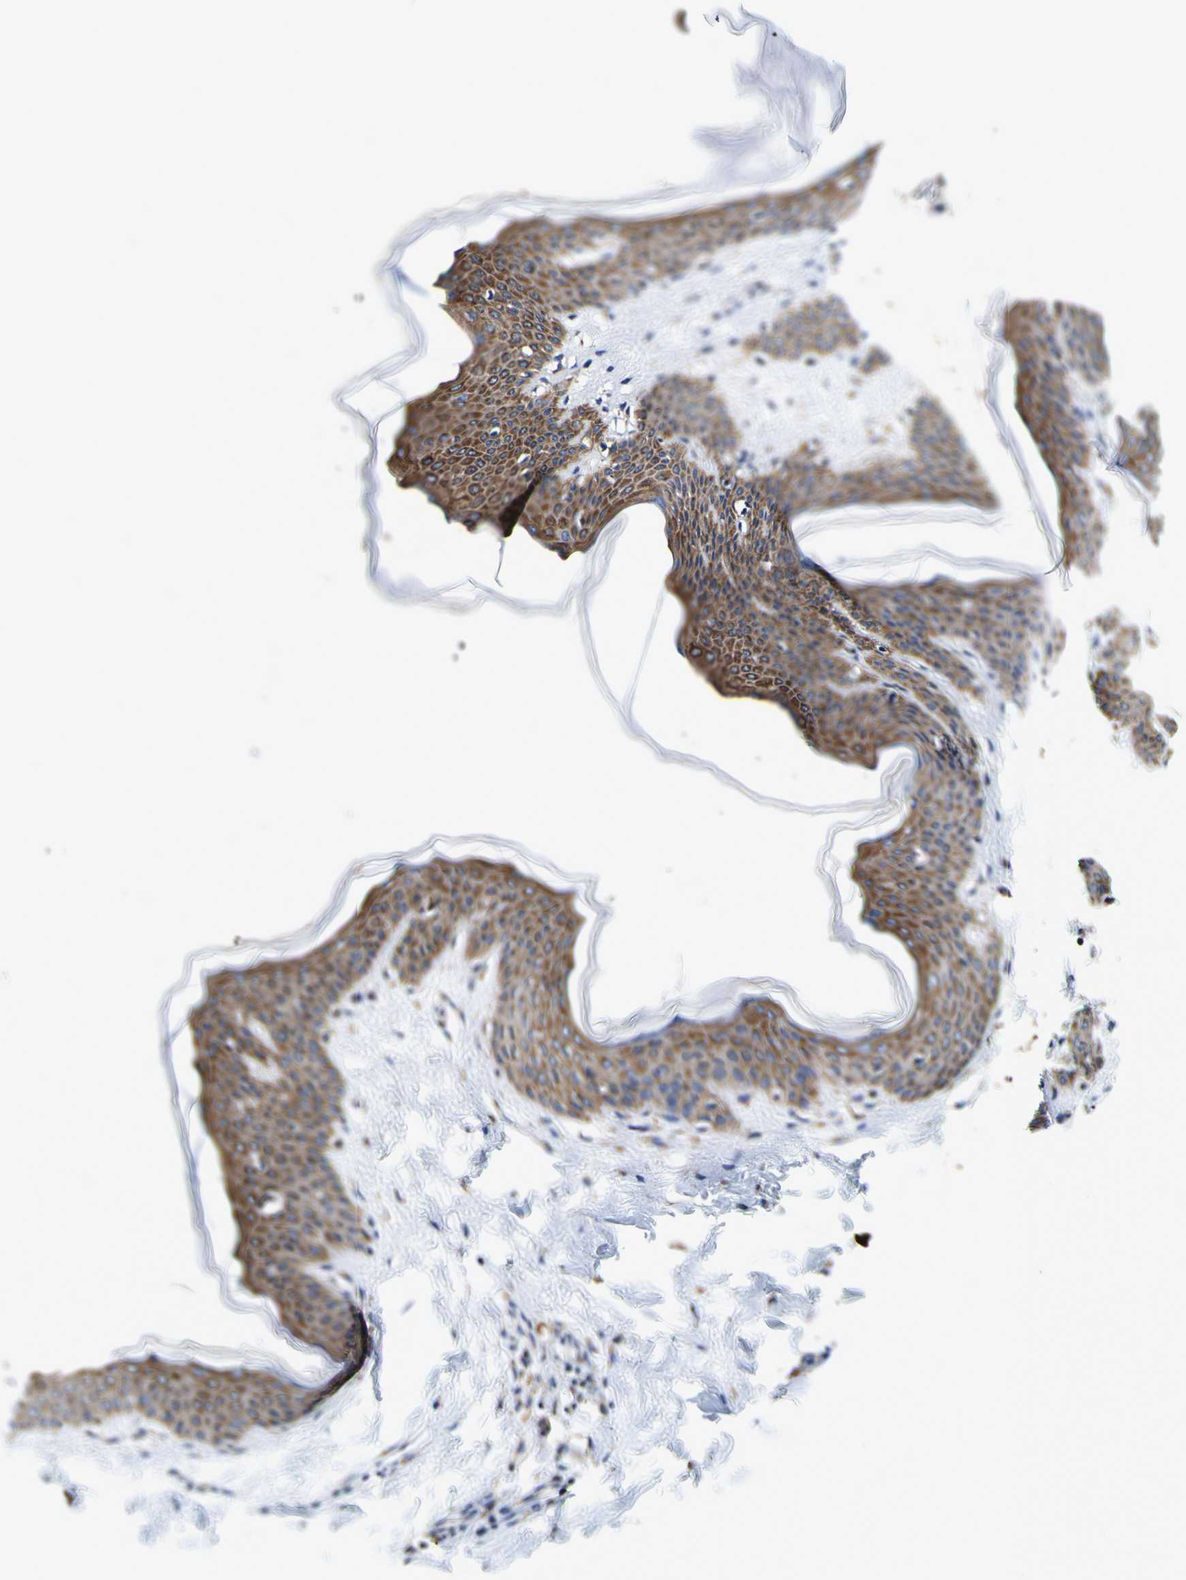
{"staining": {"intensity": "moderate", "quantity": ">75%", "location": "cytoplasmic/membranous"}, "tissue": "skin", "cell_type": "Fibroblasts", "image_type": "normal", "snomed": [{"axis": "morphology", "description": "Normal tissue, NOS"}, {"axis": "topography", "description": "Skin"}], "caption": "This photomicrograph demonstrates immunohistochemistry staining of benign skin, with medium moderate cytoplasmic/membranous positivity in approximately >75% of fibroblasts.", "gene": "P4HB", "patient": {"sex": "female", "age": 17}}